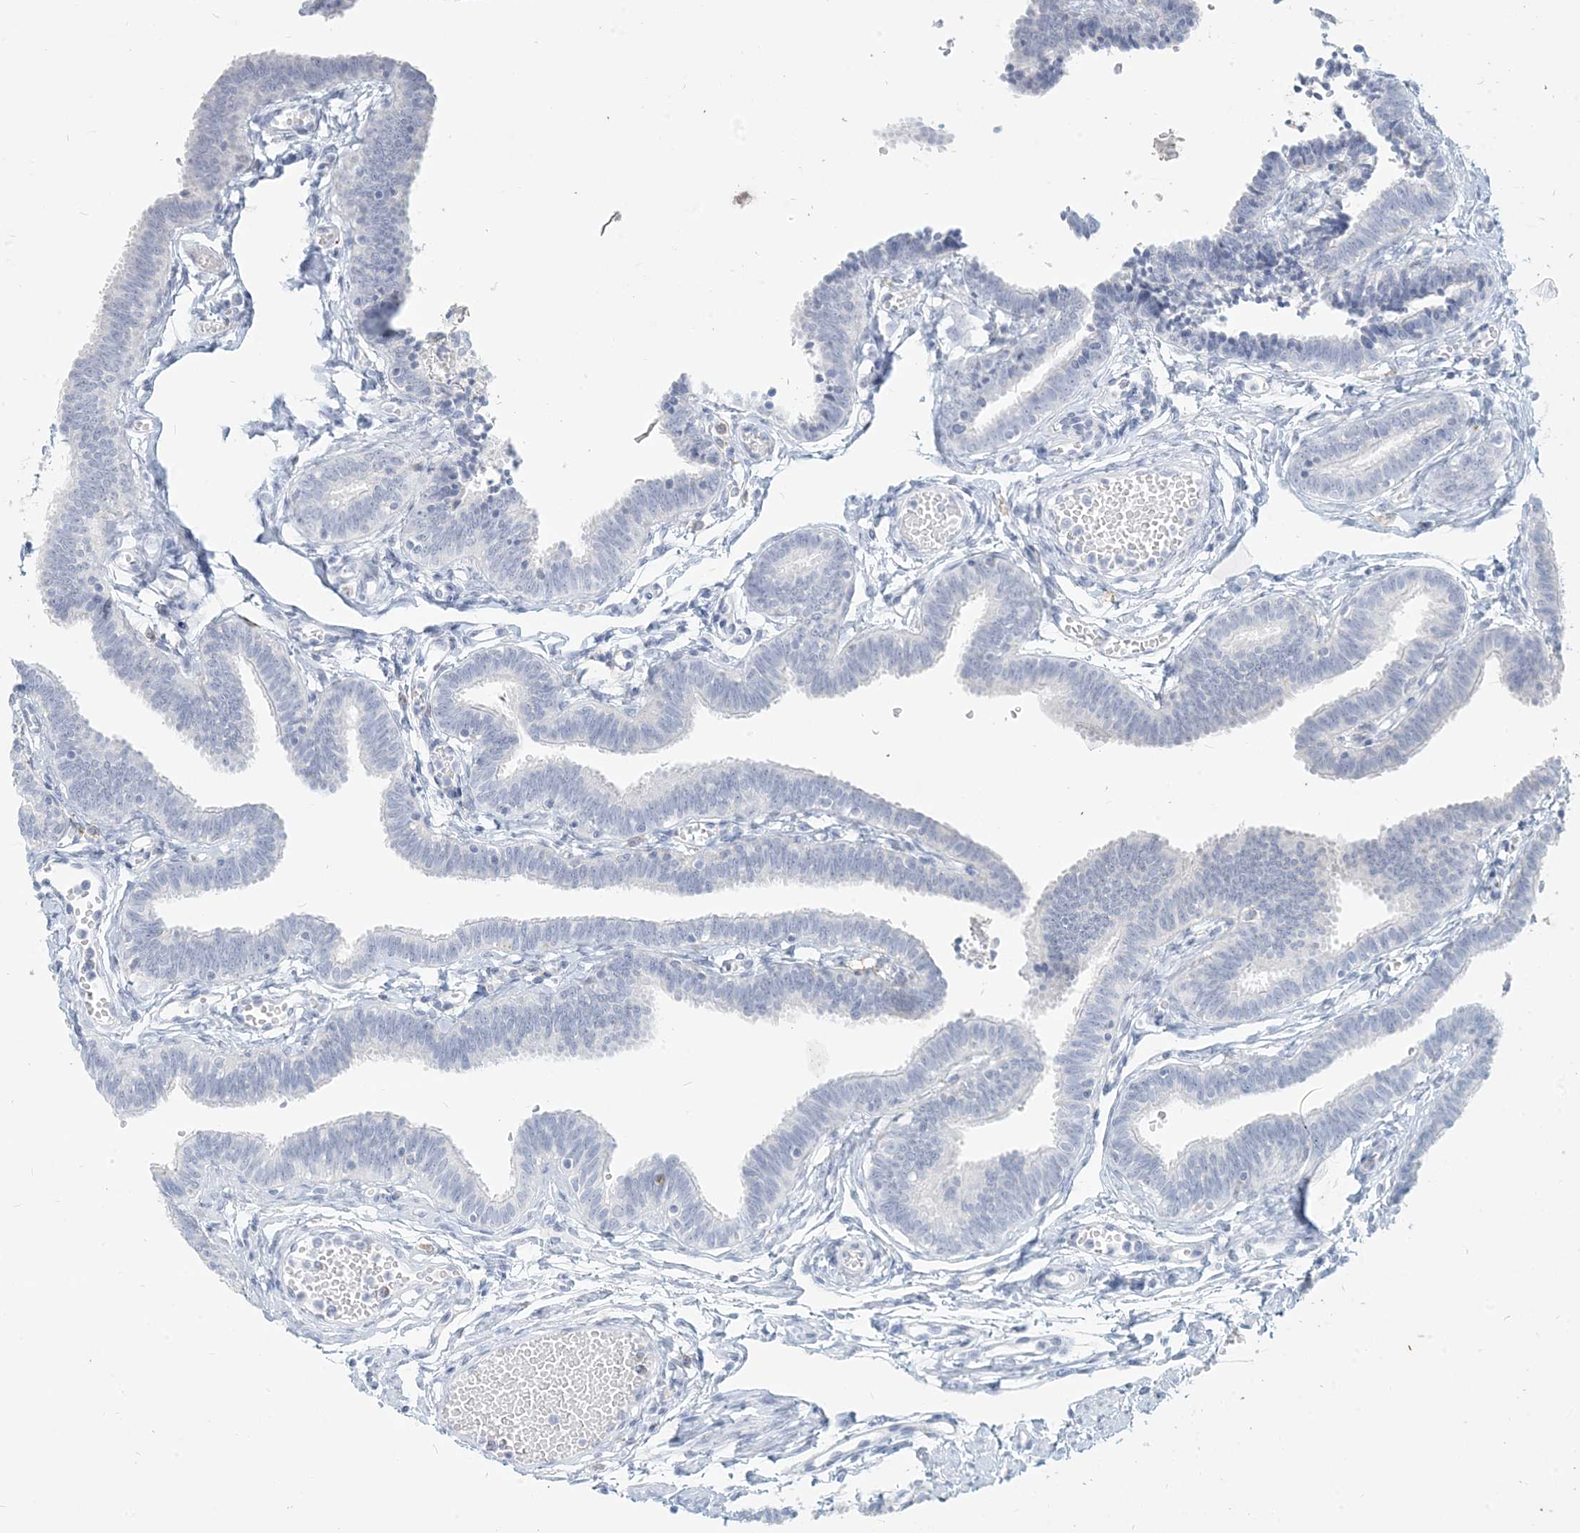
{"staining": {"intensity": "negative", "quantity": "none", "location": "none"}, "tissue": "fallopian tube", "cell_type": "Glandular cells", "image_type": "normal", "snomed": [{"axis": "morphology", "description": "Normal tissue, NOS"}, {"axis": "topography", "description": "Fallopian tube"}, {"axis": "topography", "description": "Ovary"}], "caption": "Glandular cells show no significant expression in benign fallopian tube.", "gene": "HLA", "patient": {"sex": "female", "age": 23}}